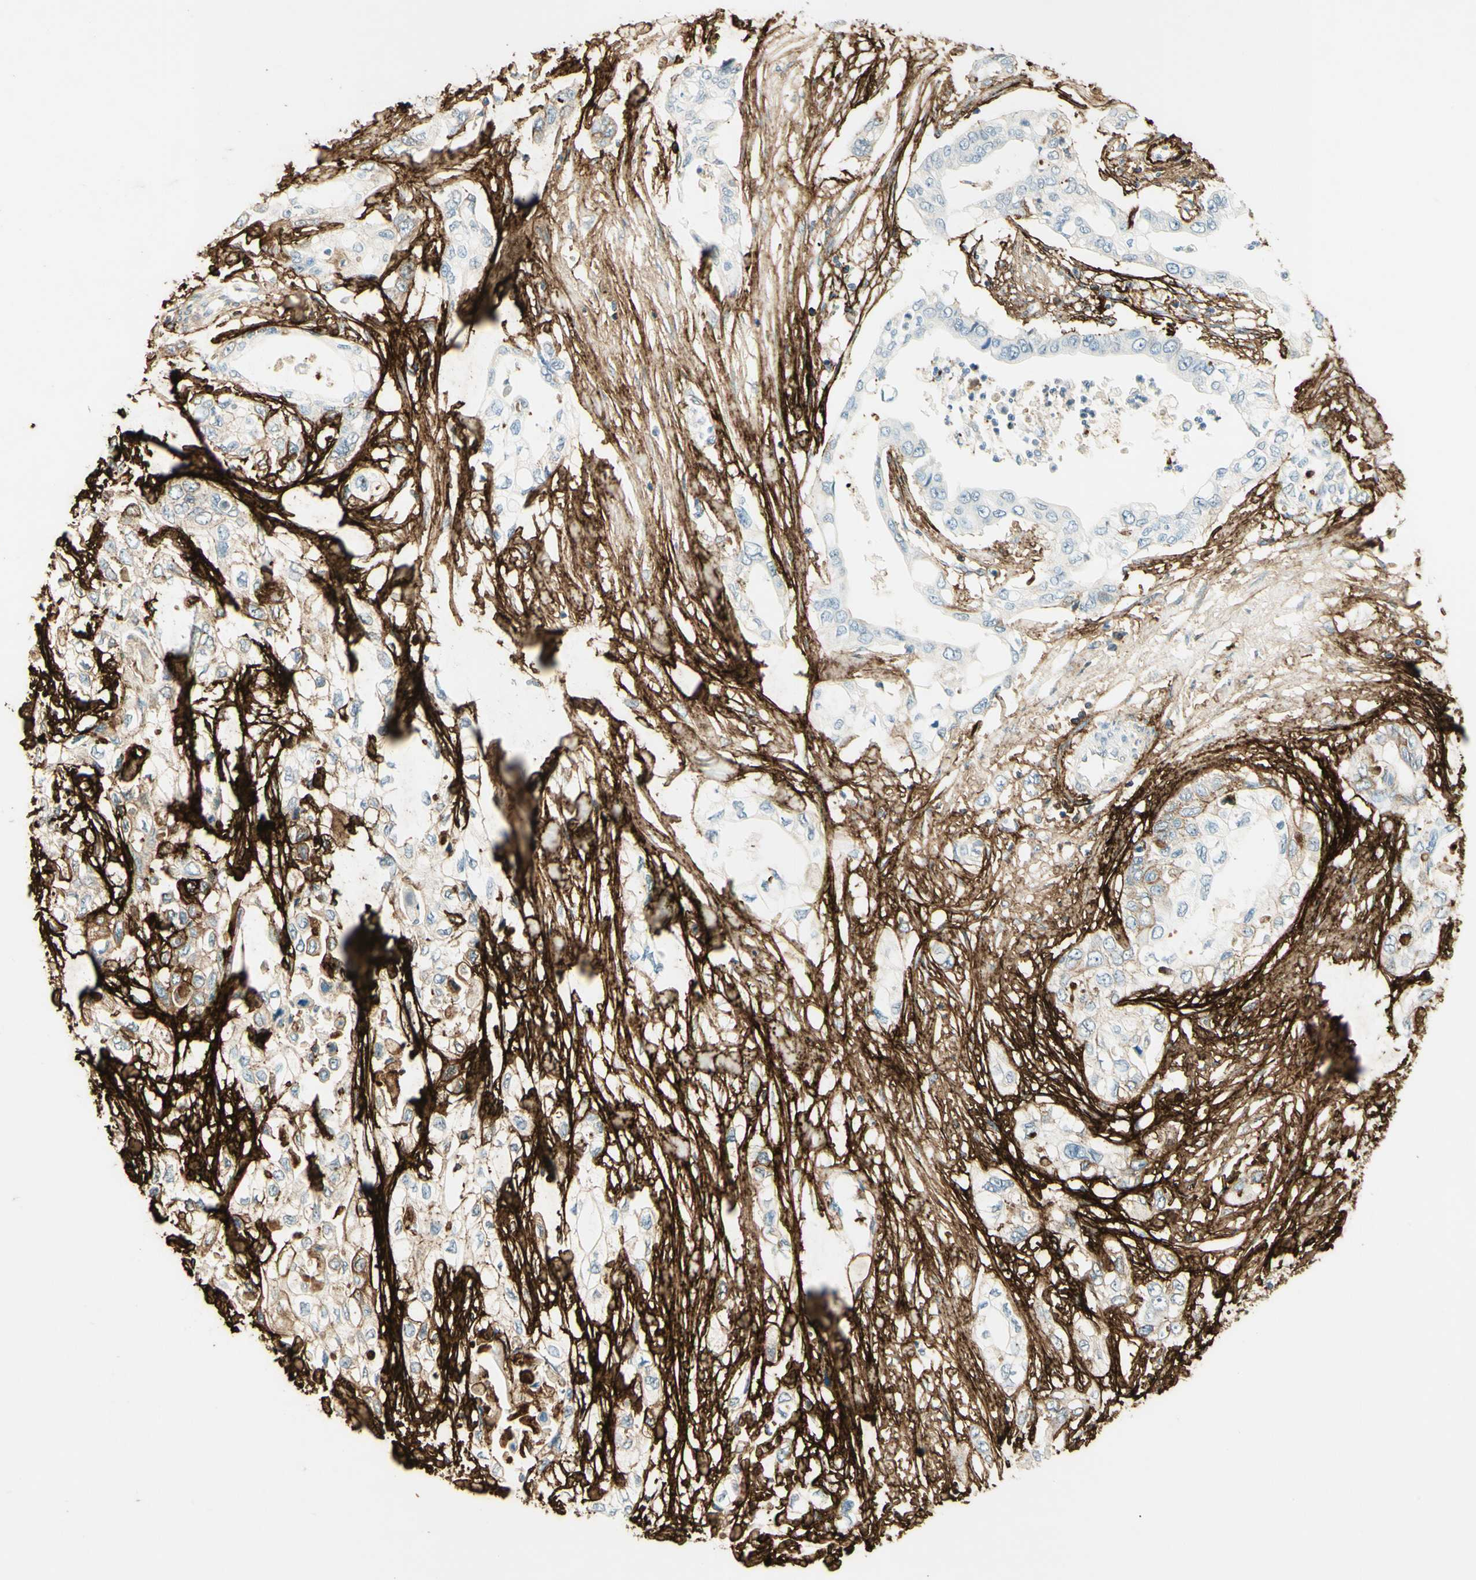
{"staining": {"intensity": "moderate", "quantity": "<25%", "location": "cytoplasmic/membranous"}, "tissue": "pancreatic cancer", "cell_type": "Tumor cells", "image_type": "cancer", "snomed": [{"axis": "morphology", "description": "Adenocarcinoma, NOS"}, {"axis": "topography", "description": "Pancreas"}], "caption": "High-power microscopy captured an IHC photomicrograph of pancreatic adenocarcinoma, revealing moderate cytoplasmic/membranous expression in about <25% of tumor cells. Nuclei are stained in blue.", "gene": "TNN", "patient": {"sex": "female", "age": 70}}